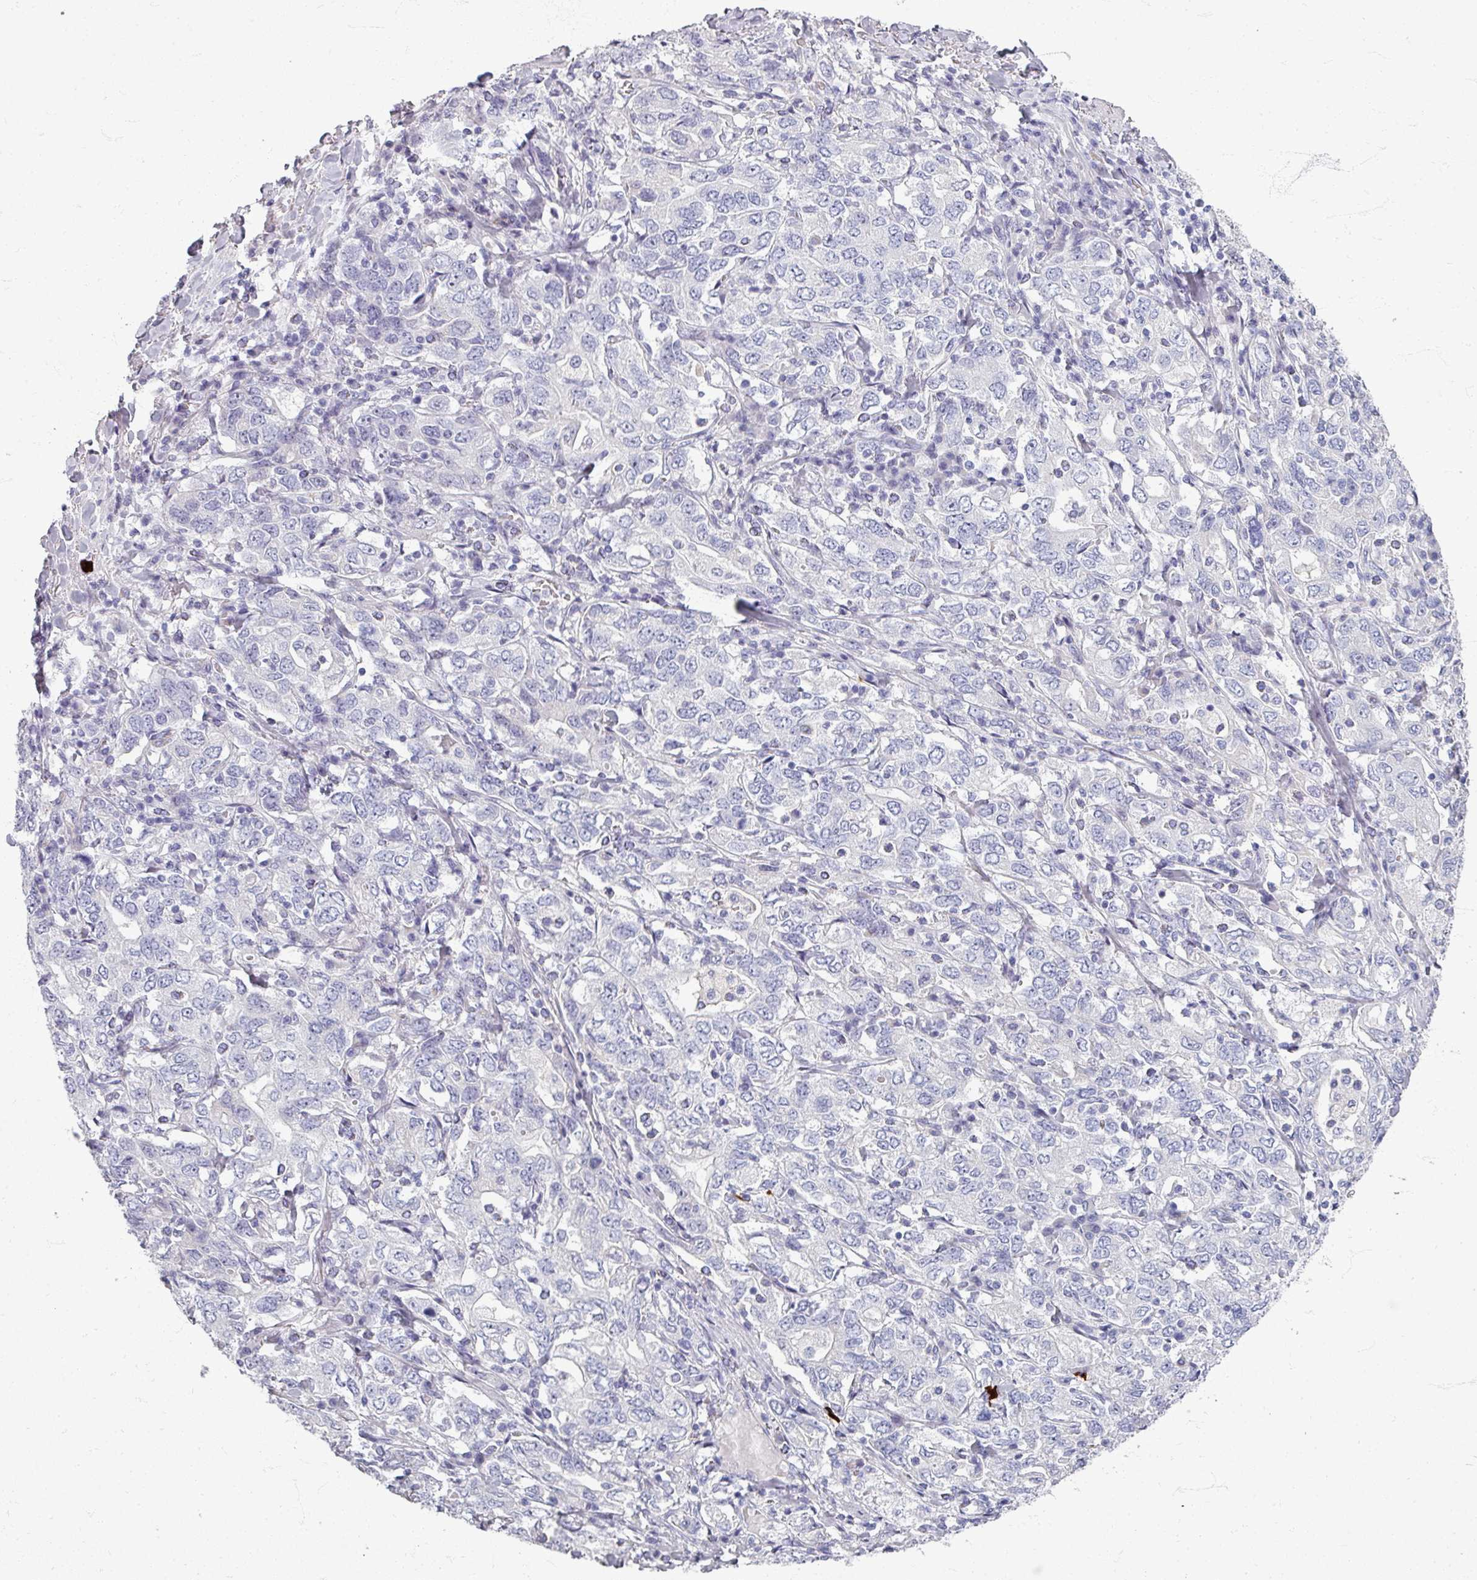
{"staining": {"intensity": "negative", "quantity": "none", "location": "none"}, "tissue": "stomach cancer", "cell_type": "Tumor cells", "image_type": "cancer", "snomed": [{"axis": "morphology", "description": "Adenocarcinoma, NOS"}, {"axis": "topography", "description": "Stomach, upper"}, {"axis": "topography", "description": "Stomach"}], "caption": "Micrograph shows no protein staining in tumor cells of adenocarcinoma (stomach) tissue. (DAB IHC with hematoxylin counter stain).", "gene": "ZNF878", "patient": {"sex": "male", "age": 62}}